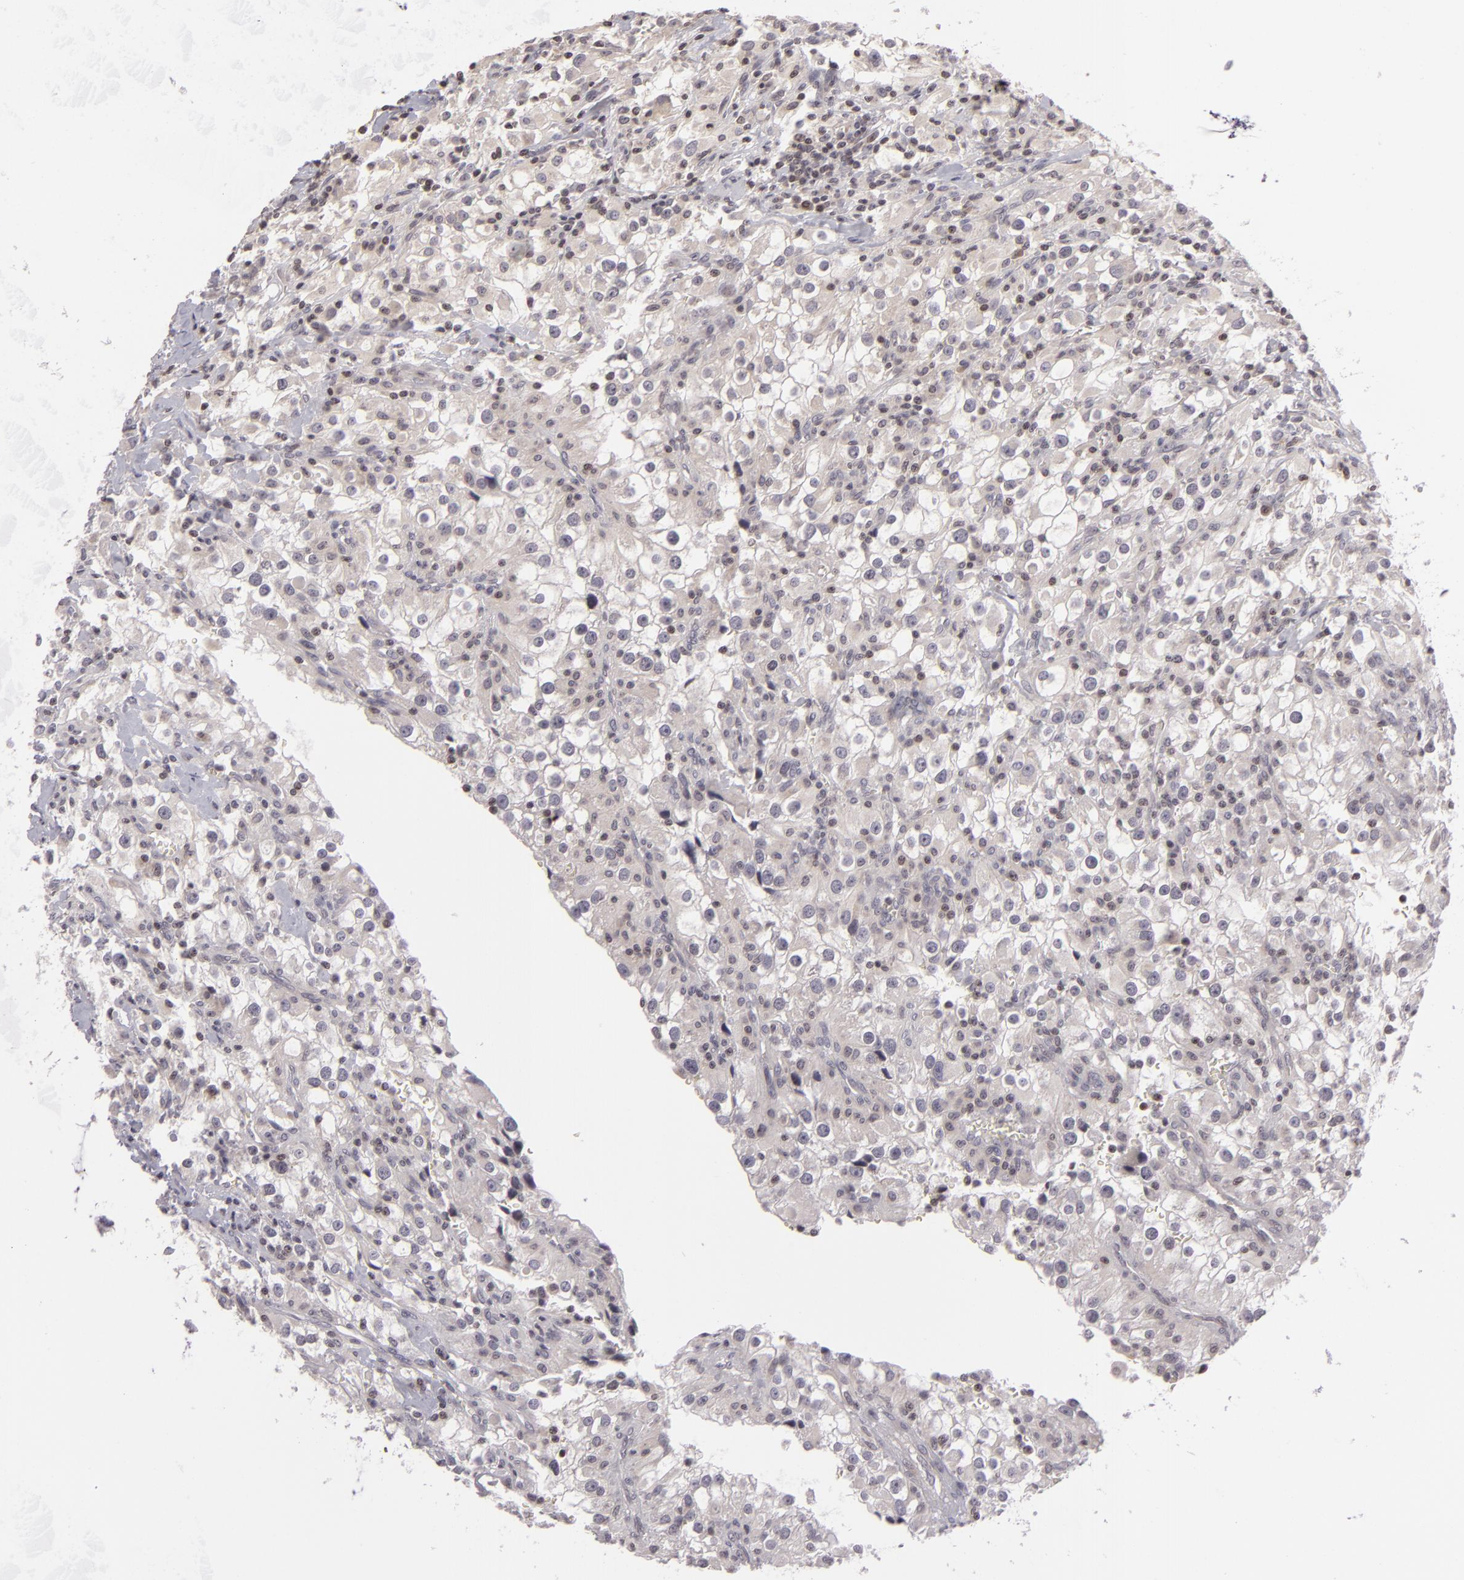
{"staining": {"intensity": "weak", "quantity": "<25%", "location": "nuclear"}, "tissue": "renal cancer", "cell_type": "Tumor cells", "image_type": "cancer", "snomed": [{"axis": "morphology", "description": "Adenocarcinoma, NOS"}, {"axis": "topography", "description": "Kidney"}], "caption": "Immunohistochemical staining of human renal adenocarcinoma displays no significant expression in tumor cells.", "gene": "AKAP6", "patient": {"sex": "female", "age": 52}}